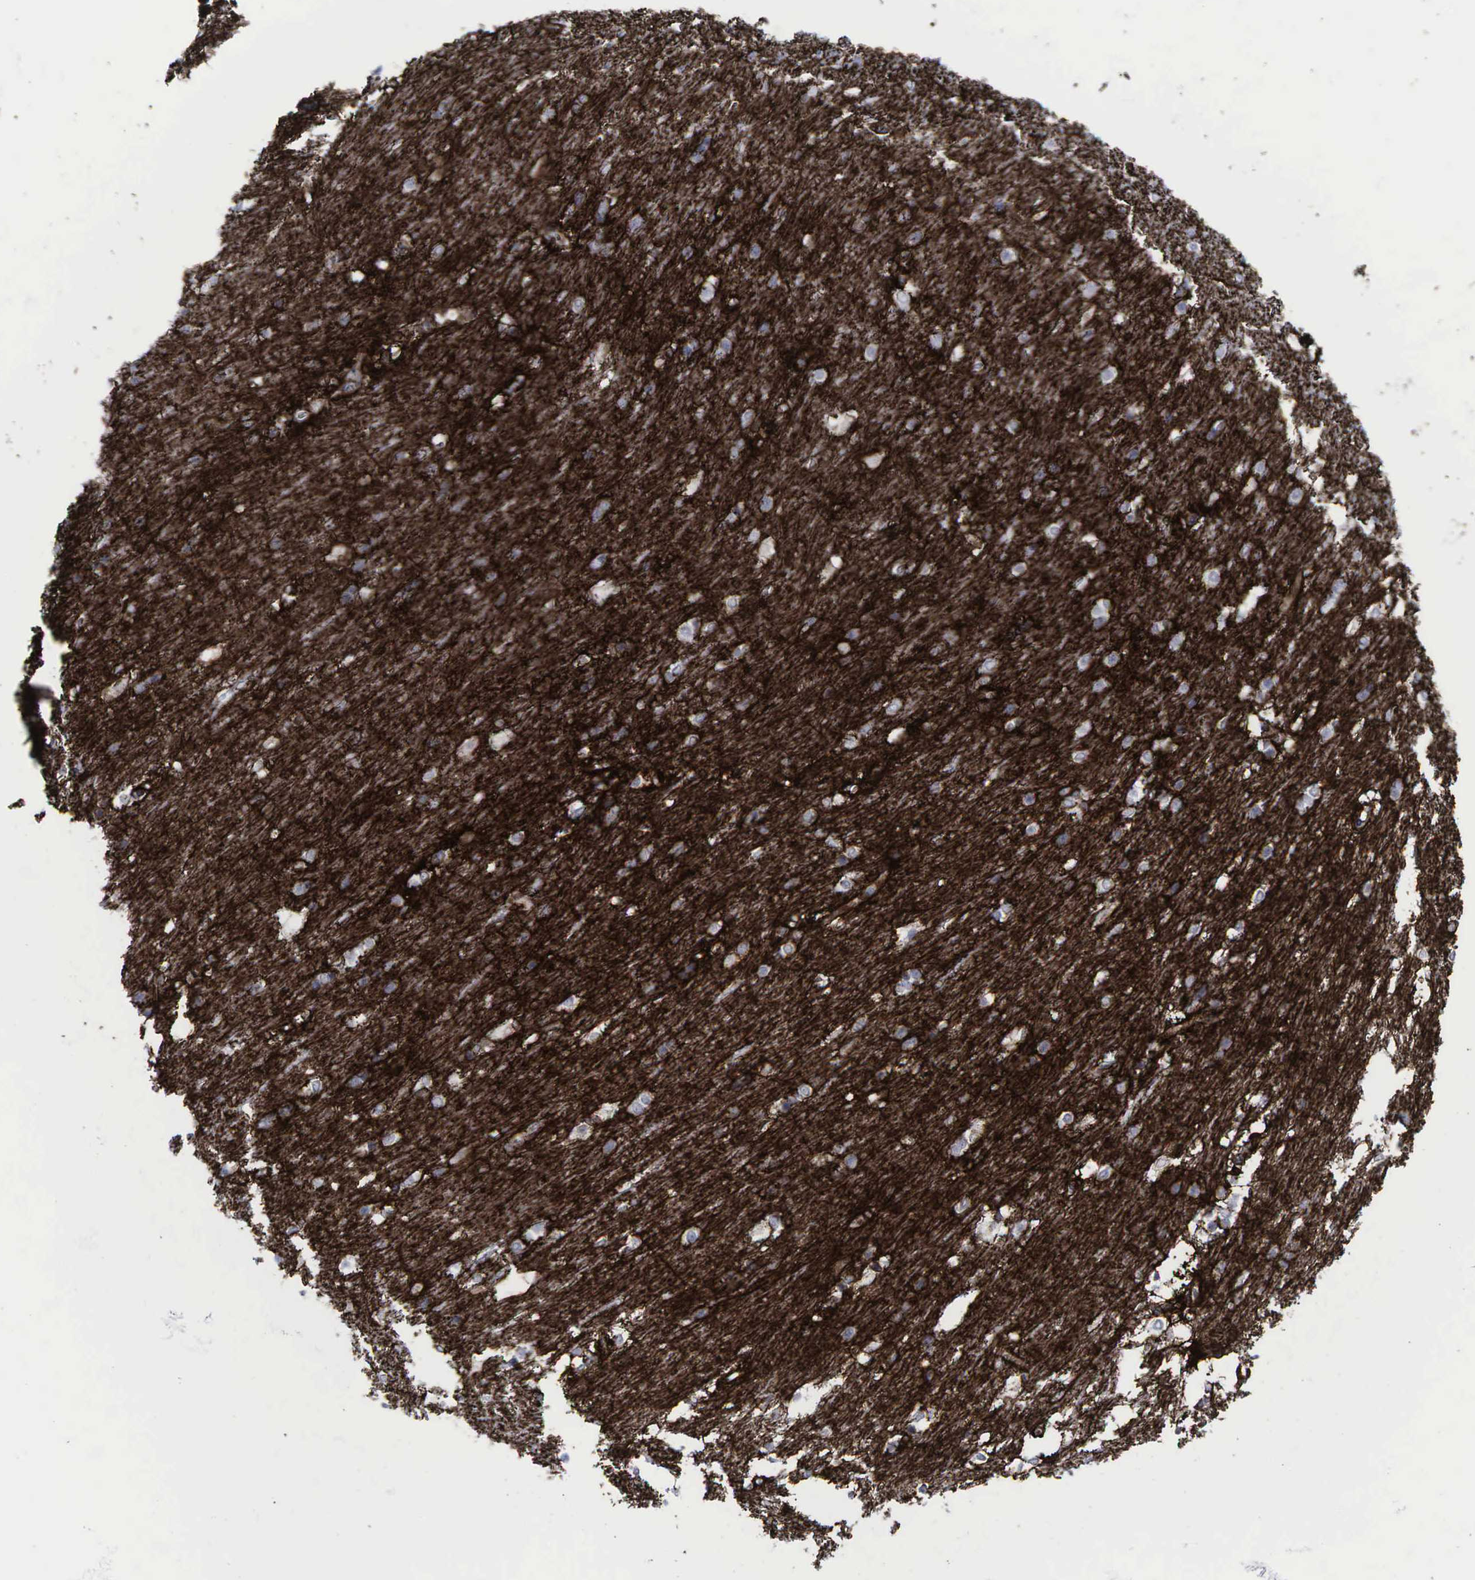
{"staining": {"intensity": "strong", "quantity": ">75%", "location": "cytoplasmic/membranous"}, "tissue": "caudate", "cell_type": "Glial cells", "image_type": "normal", "snomed": [{"axis": "morphology", "description": "Normal tissue, NOS"}, {"axis": "topography", "description": "Lateral ventricle wall"}], "caption": "DAB (3,3'-diaminobenzidine) immunohistochemical staining of benign human caudate reveals strong cytoplasmic/membranous protein positivity in approximately >75% of glial cells. The protein is stained brown, and the nuclei are stained in blue (DAB IHC with brightfield microscopy, high magnification).", "gene": "CD44", "patient": {"sex": "female", "age": 19}}